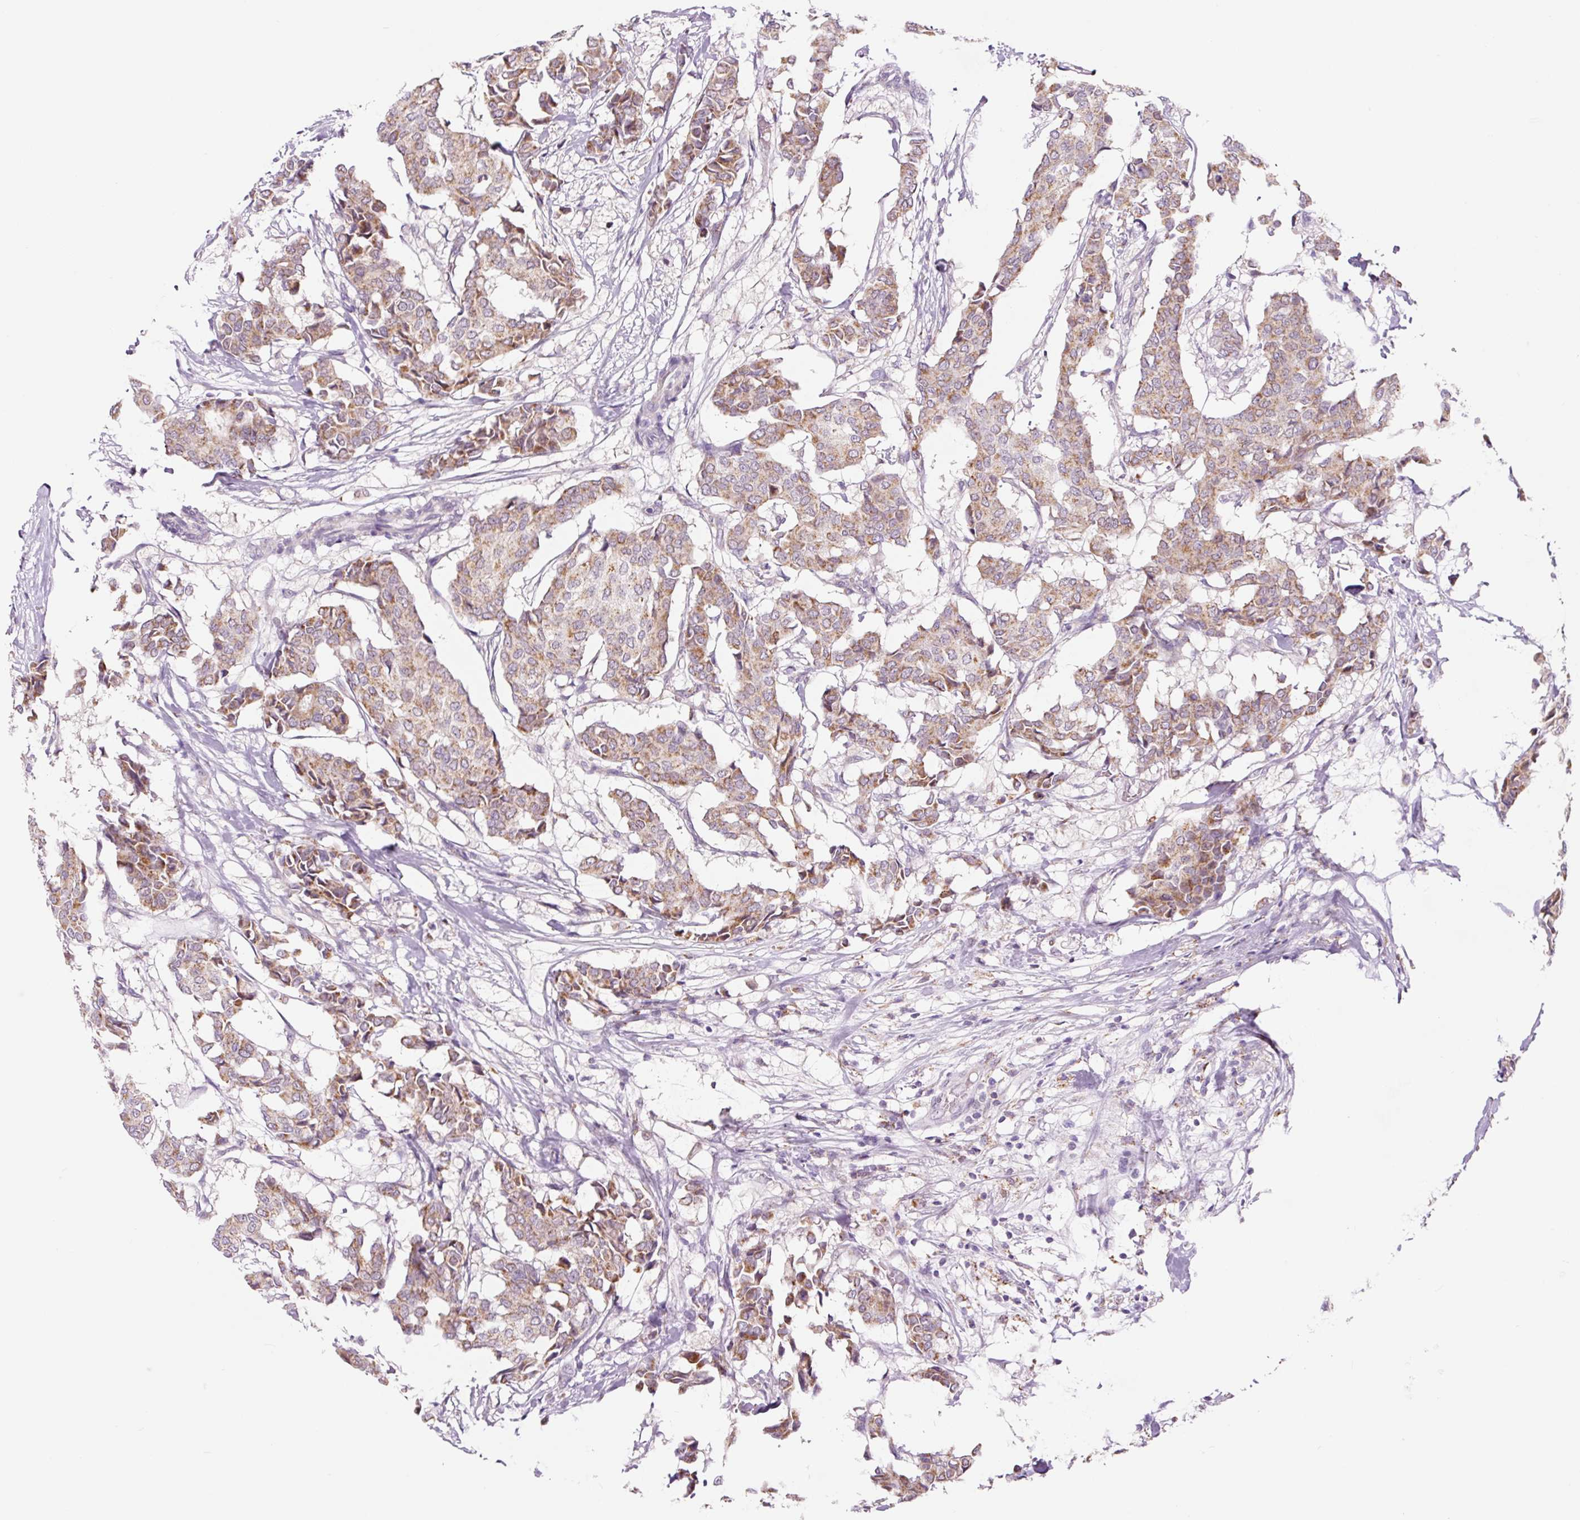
{"staining": {"intensity": "moderate", "quantity": "25%-75%", "location": "cytoplasmic/membranous"}, "tissue": "breast cancer", "cell_type": "Tumor cells", "image_type": "cancer", "snomed": [{"axis": "morphology", "description": "Duct carcinoma"}, {"axis": "topography", "description": "Breast"}], "caption": "A brown stain labels moderate cytoplasmic/membranous positivity of a protein in human breast cancer tumor cells.", "gene": "PCK2", "patient": {"sex": "female", "age": 75}}